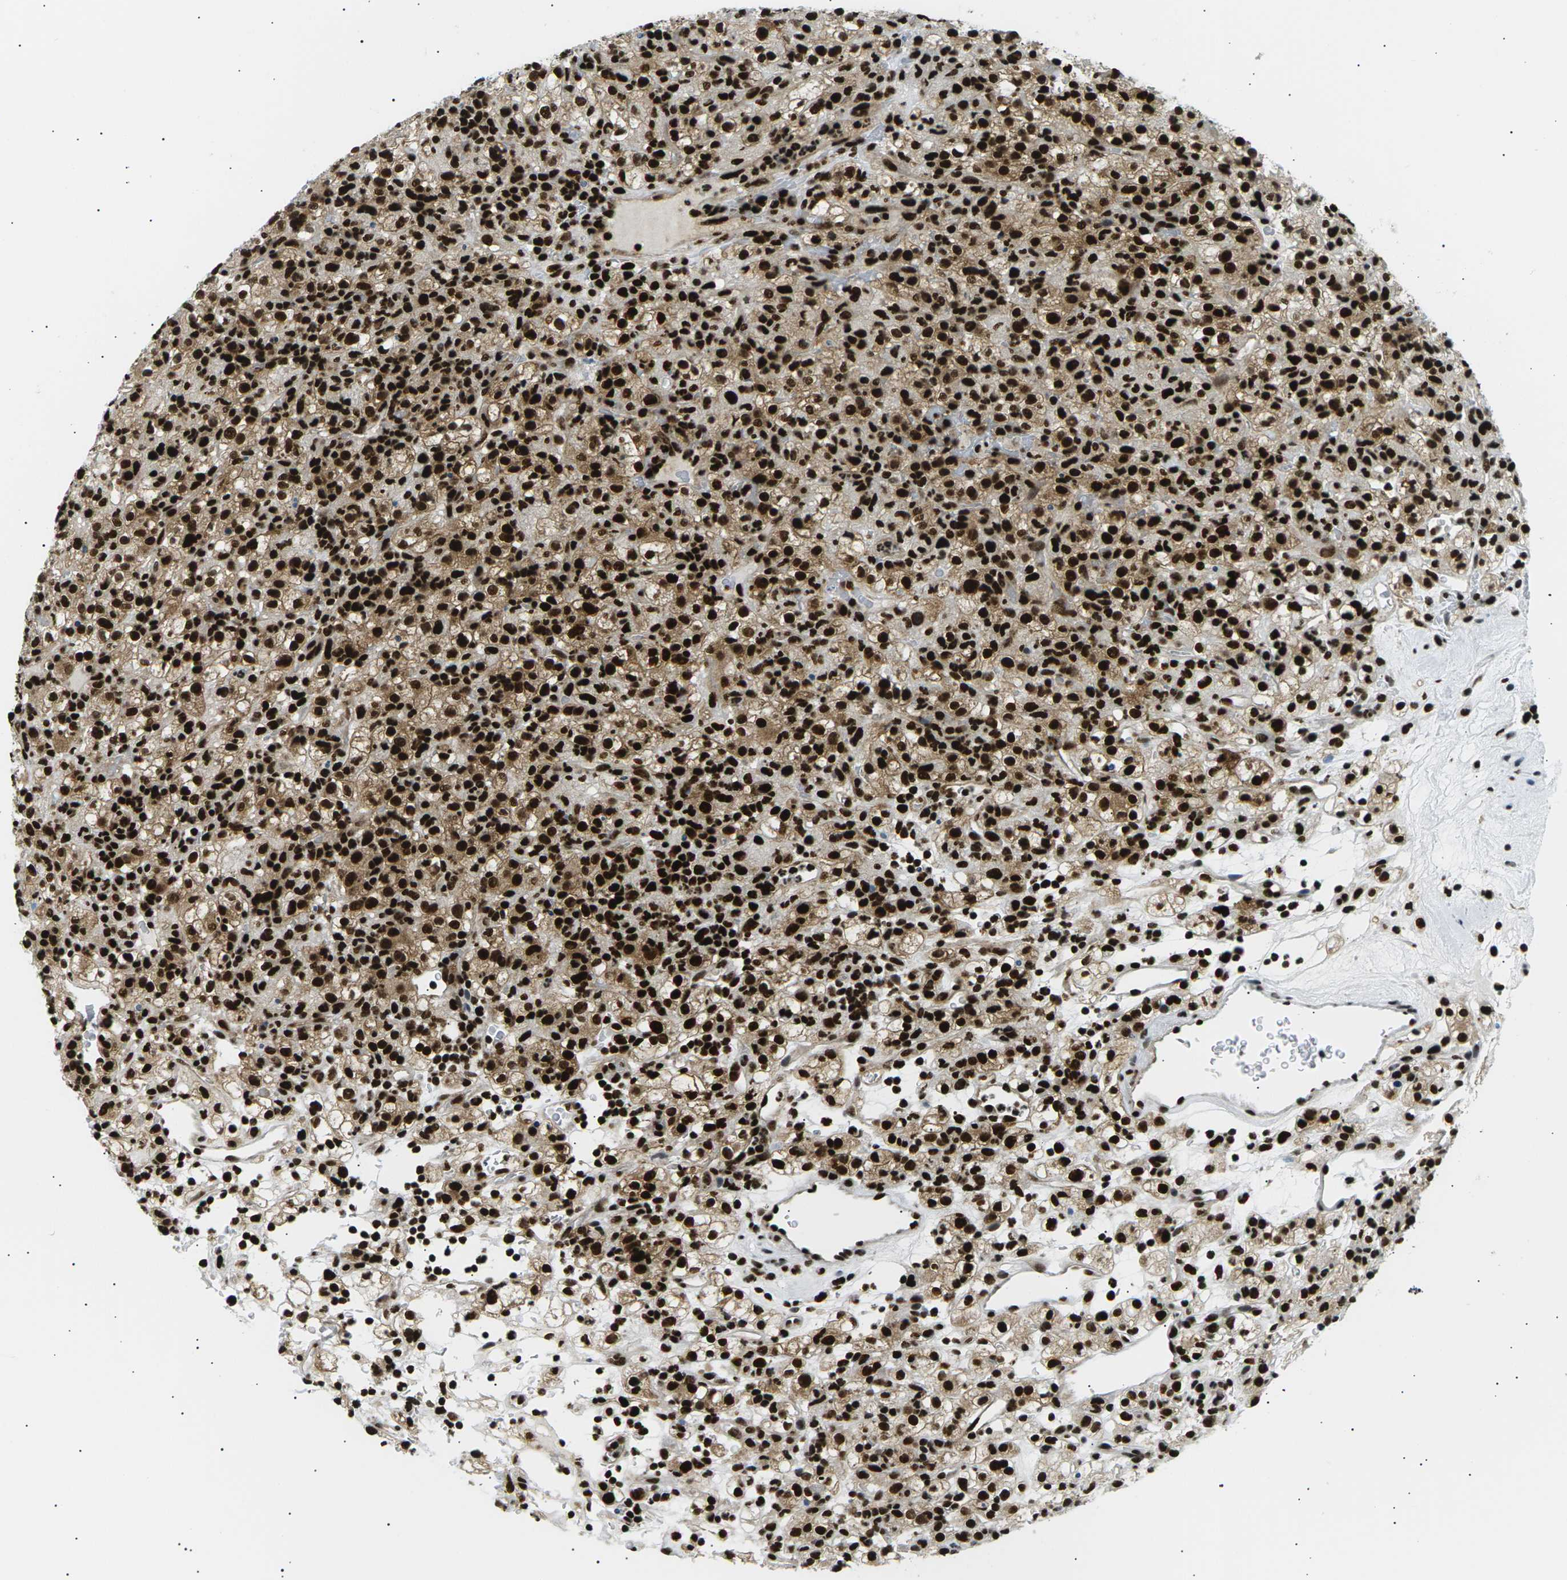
{"staining": {"intensity": "strong", "quantity": ">75%", "location": "cytoplasmic/membranous,nuclear"}, "tissue": "renal cancer", "cell_type": "Tumor cells", "image_type": "cancer", "snomed": [{"axis": "morphology", "description": "Normal tissue, NOS"}, {"axis": "morphology", "description": "Adenocarcinoma, NOS"}, {"axis": "topography", "description": "Kidney"}], "caption": "A high-resolution image shows immunohistochemistry (IHC) staining of adenocarcinoma (renal), which demonstrates strong cytoplasmic/membranous and nuclear positivity in about >75% of tumor cells.", "gene": "RPA2", "patient": {"sex": "female", "age": 72}}